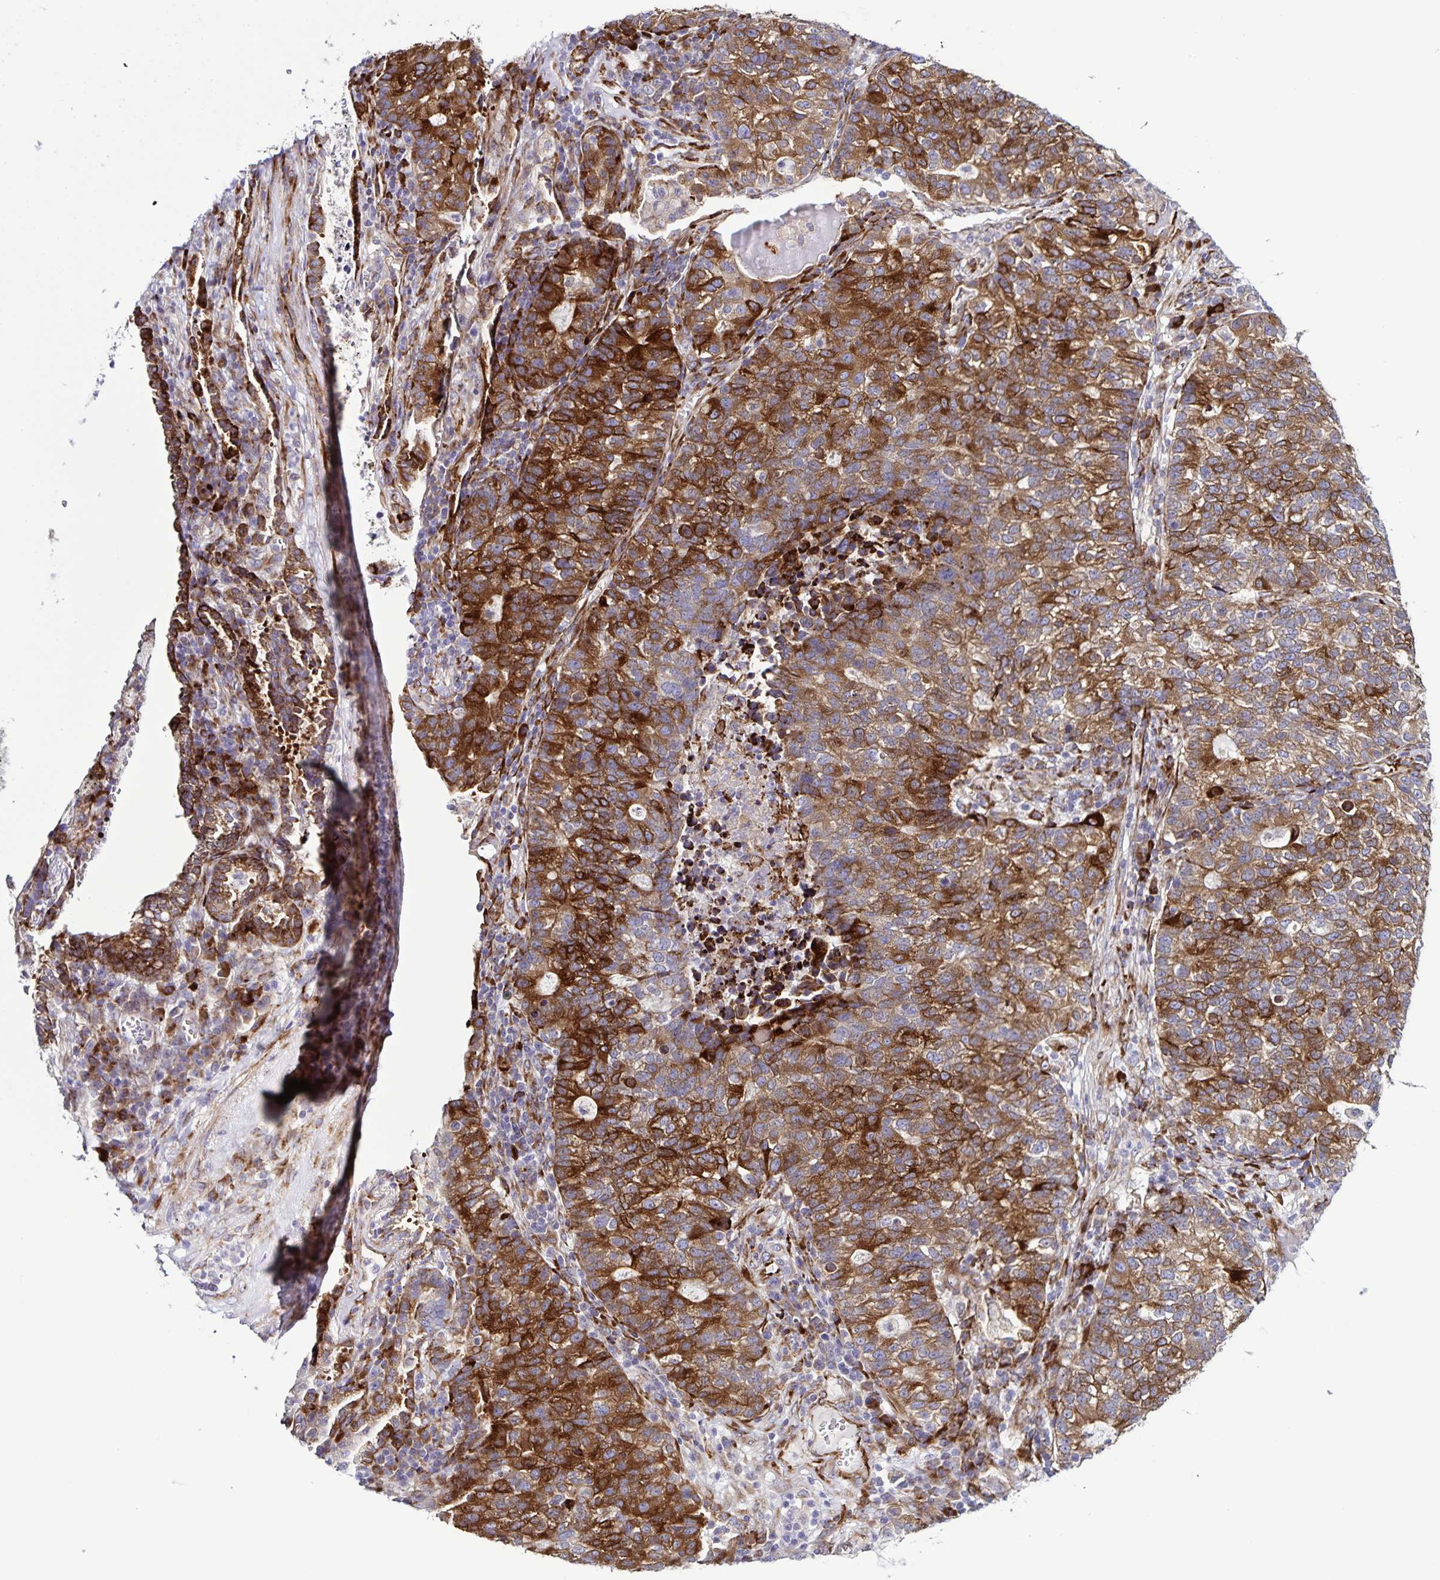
{"staining": {"intensity": "strong", "quantity": ">75%", "location": "cytoplasmic/membranous"}, "tissue": "lung cancer", "cell_type": "Tumor cells", "image_type": "cancer", "snomed": [{"axis": "morphology", "description": "Adenocarcinoma, NOS"}, {"axis": "topography", "description": "Lung"}], "caption": "Immunohistochemical staining of lung cancer (adenocarcinoma) shows high levels of strong cytoplasmic/membranous positivity in about >75% of tumor cells. The staining is performed using DAB brown chromogen to label protein expression. The nuclei are counter-stained blue using hematoxylin.", "gene": "OSBPL5", "patient": {"sex": "male", "age": 57}}